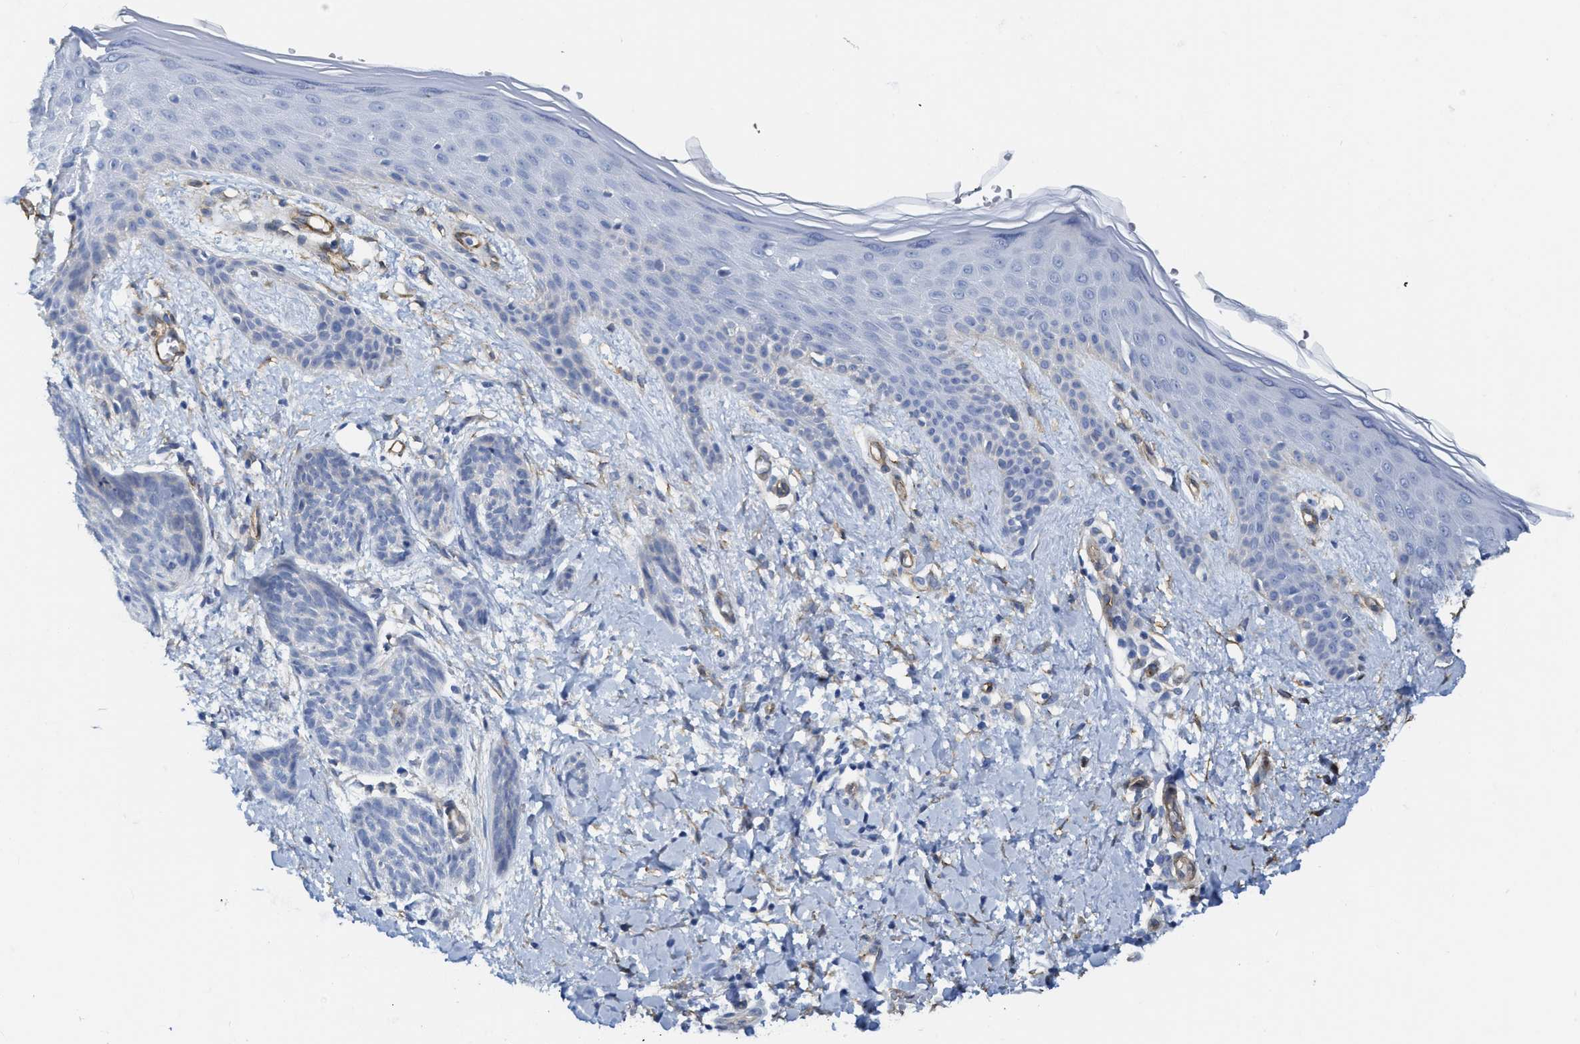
{"staining": {"intensity": "negative", "quantity": "none", "location": "none"}, "tissue": "skin cancer", "cell_type": "Tumor cells", "image_type": "cancer", "snomed": [{"axis": "morphology", "description": "Basal cell carcinoma"}, {"axis": "topography", "description": "Skin"}], "caption": "The IHC image has no significant expression in tumor cells of skin basal cell carcinoma tissue.", "gene": "TUB", "patient": {"sex": "female", "age": 59}}